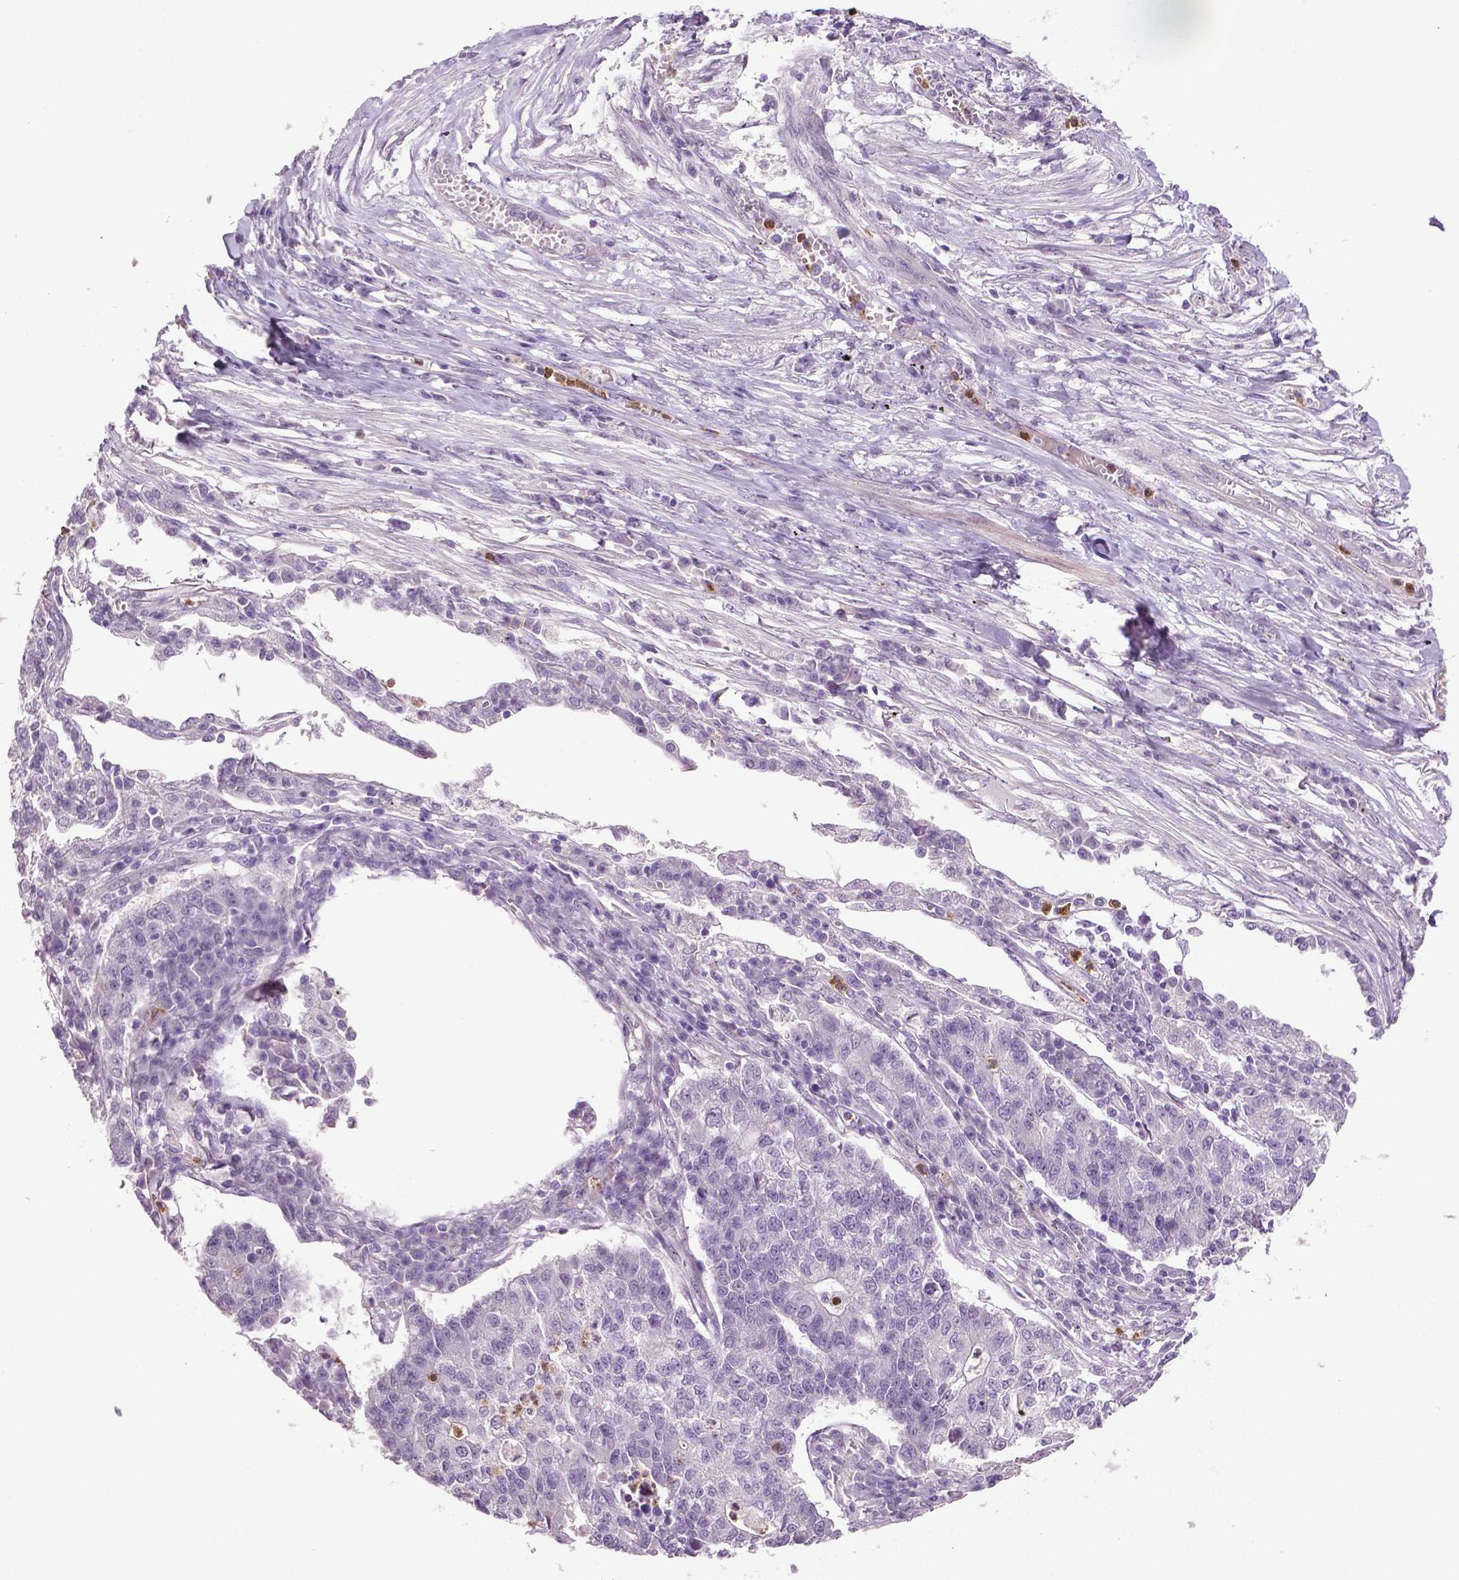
{"staining": {"intensity": "negative", "quantity": "none", "location": "none"}, "tissue": "lung cancer", "cell_type": "Tumor cells", "image_type": "cancer", "snomed": [{"axis": "morphology", "description": "Adenocarcinoma, NOS"}, {"axis": "topography", "description": "Lung"}], "caption": "Adenocarcinoma (lung) stained for a protein using immunohistochemistry (IHC) displays no positivity tumor cells.", "gene": "PTPN5", "patient": {"sex": "male", "age": 57}}